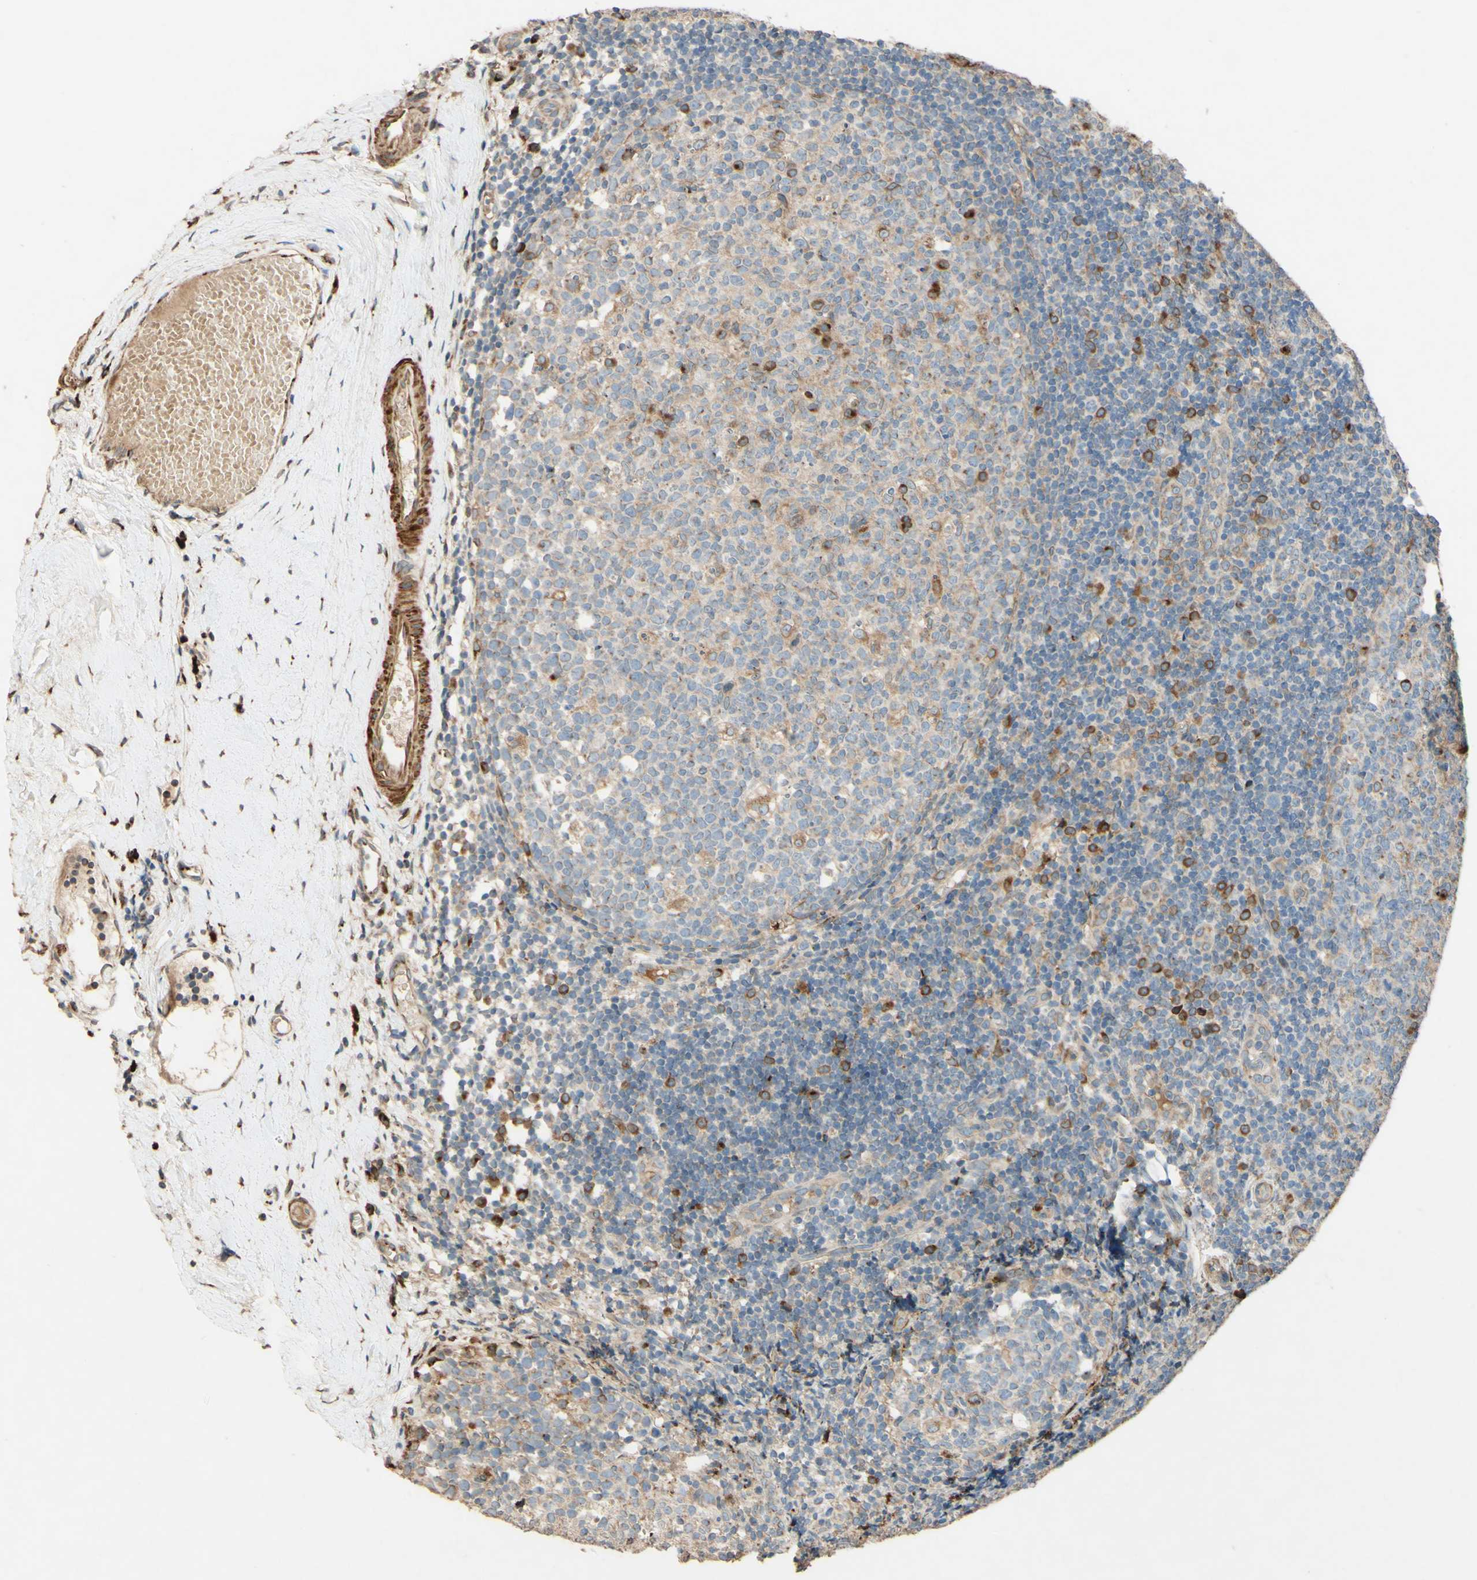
{"staining": {"intensity": "strong", "quantity": "<25%", "location": "cytoplasmic/membranous"}, "tissue": "tonsil", "cell_type": "Germinal center cells", "image_type": "normal", "snomed": [{"axis": "morphology", "description": "Normal tissue, NOS"}, {"axis": "topography", "description": "Tonsil"}], "caption": "Protein staining of unremarkable tonsil displays strong cytoplasmic/membranous staining in about <25% of germinal center cells.", "gene": "PTPRU", "patient": {"sex": "female", "age": 19}}